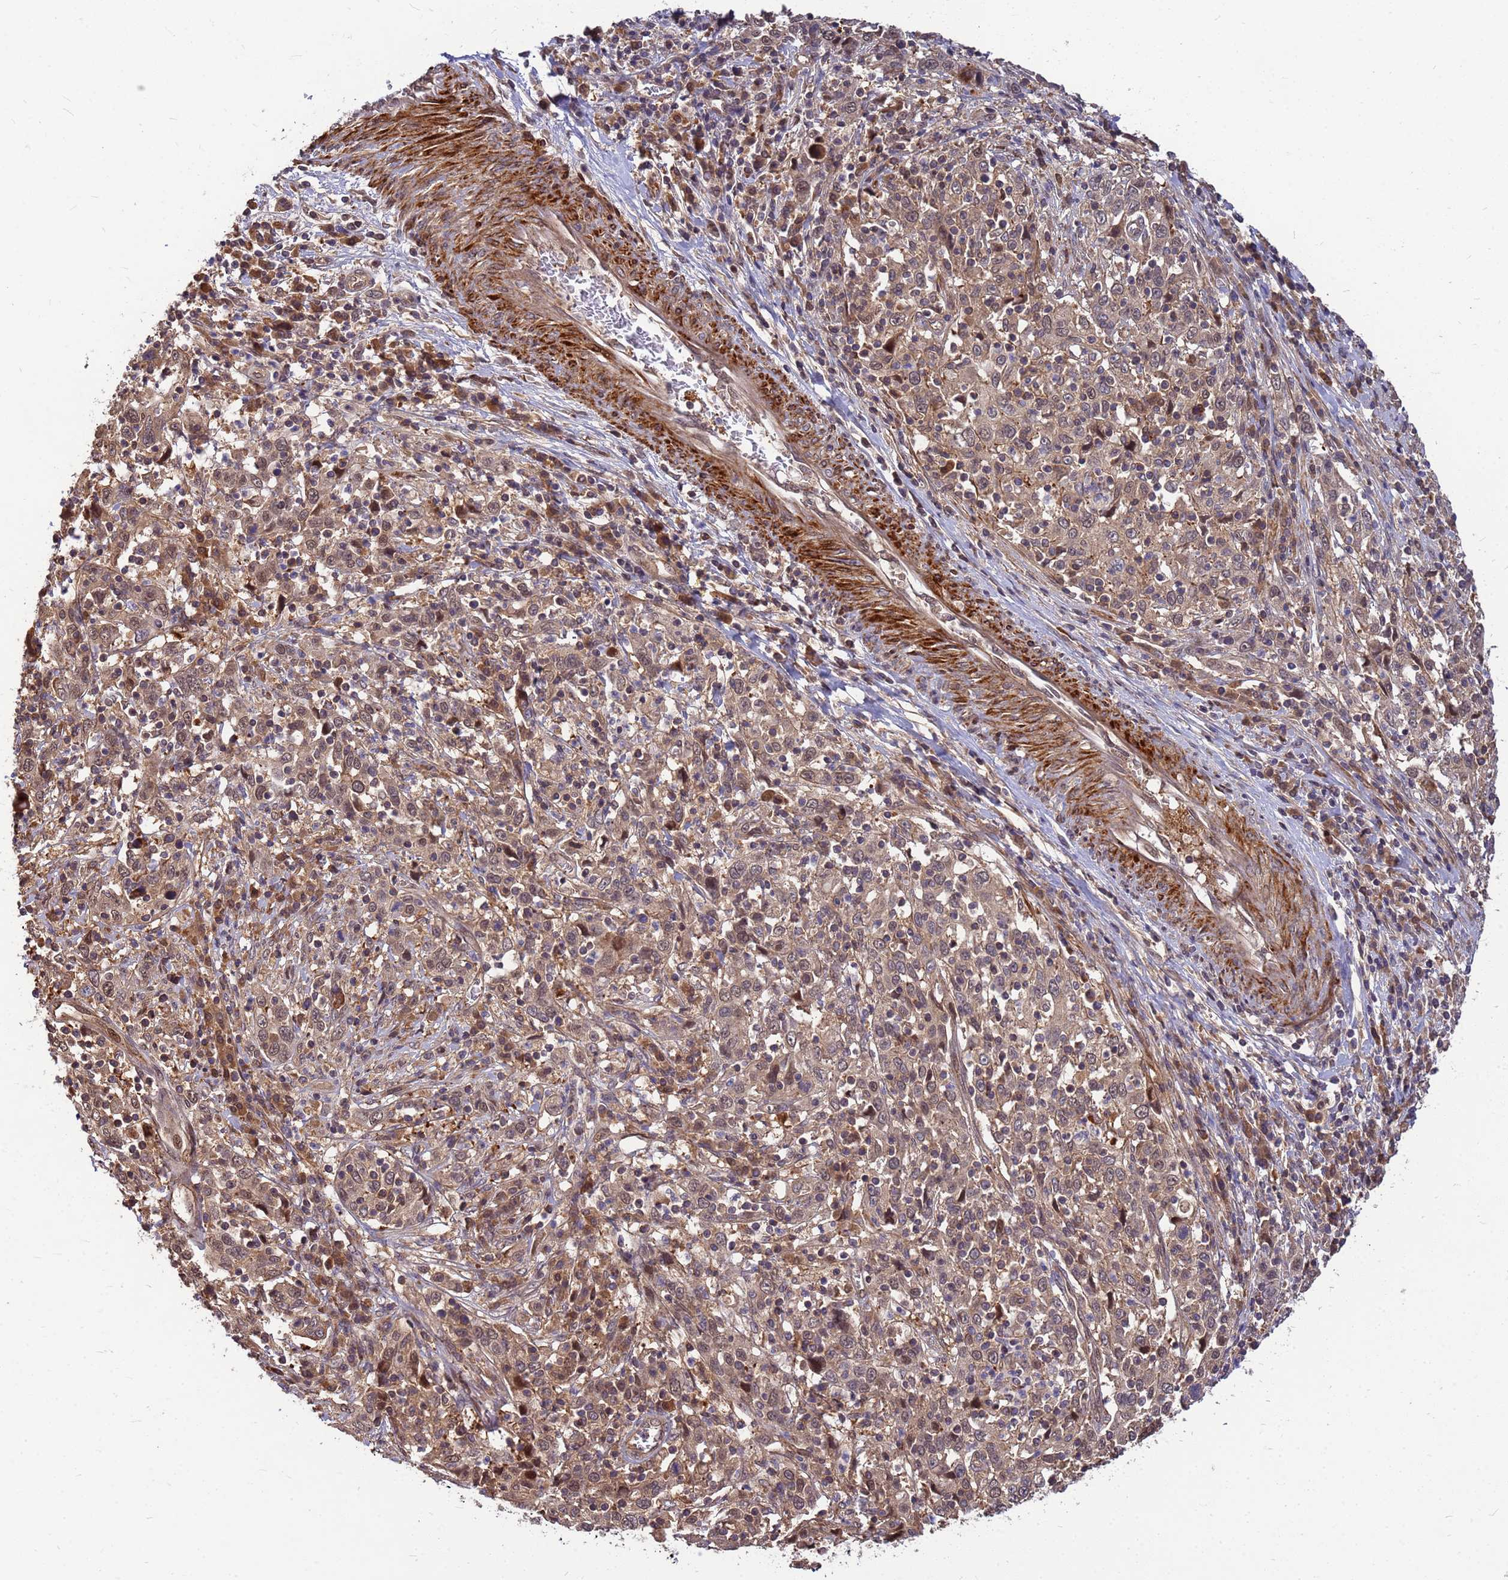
{"staining": {"intensity": "weak", "quantity": "25%-75%", "location": "cytoplasmic/membranous"}, "tissue": "cervical cancer", "cell_type": "Tumor cells", "image_type": "cancer", "snomed": [{"axis": "morphology", "description": "Squamous cell carcinoma, NOS"}, {"axis": "topography", "description": "Cervix"}], "caption": "DAB immunohistochemical staining of human cervical cancer reveals weak cytoplasmic/membranous protein positivity in about 25%-75% of tumor cells.", "gene": "DUS4L", "patient": {"sex": "female", "age": 46}}